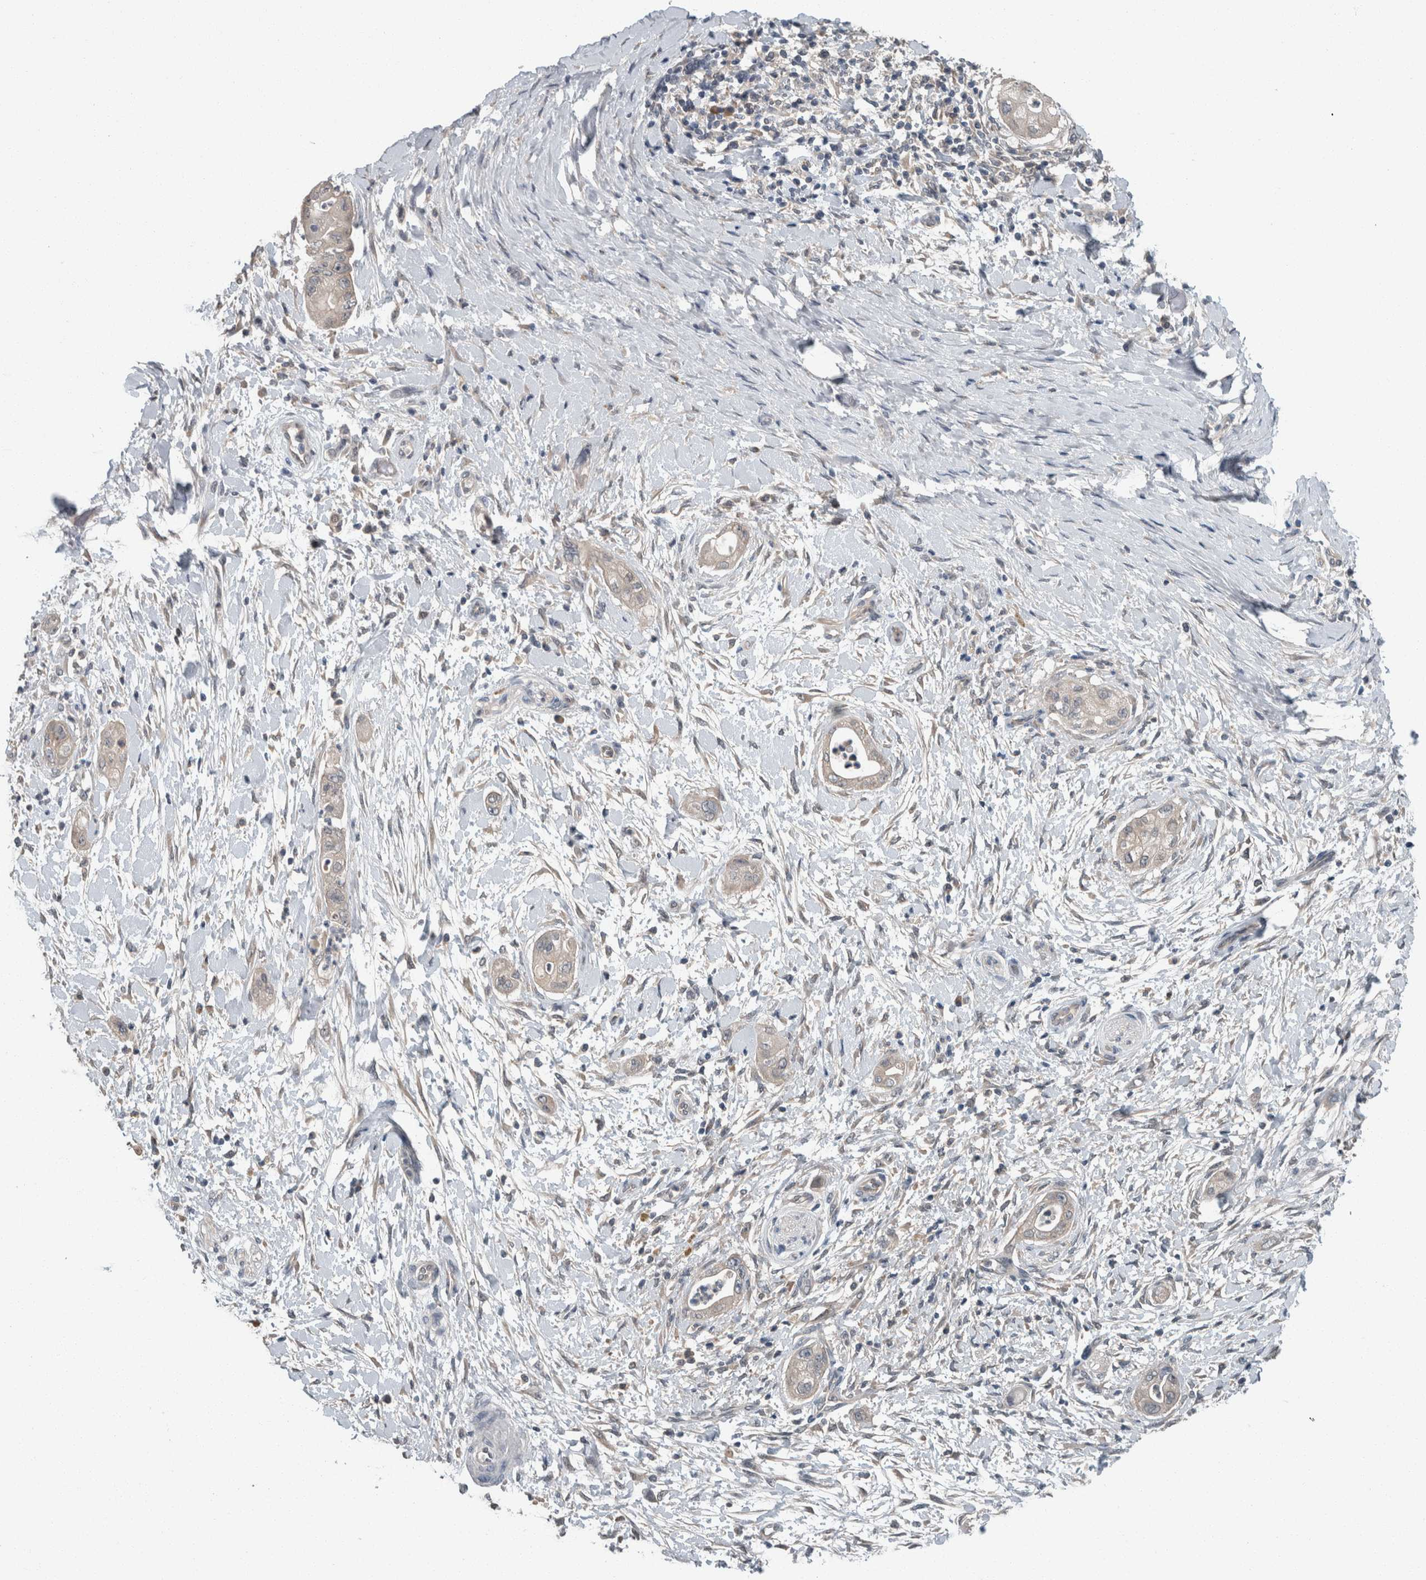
{"staining": {"intensity": "negative", "quantity": "none", "location": "none"}, "tissue": "pancreatic cancer", "cell_type": "Tumor cells", "image_type": "cancer", "snomed": [{"axis": "morphology", "description": "Adenocarcinoma, NOS"}, {"axis": "topography", "description": "Pancreas"}], "caption": "This is a micrograph of immunohistochemistry (IHC) staining of pancreatic adenocarcinoma, which shows no expression in tumor cells.", "gene": "KNTC1", "patient": {"sex": "male", "age": 58}}